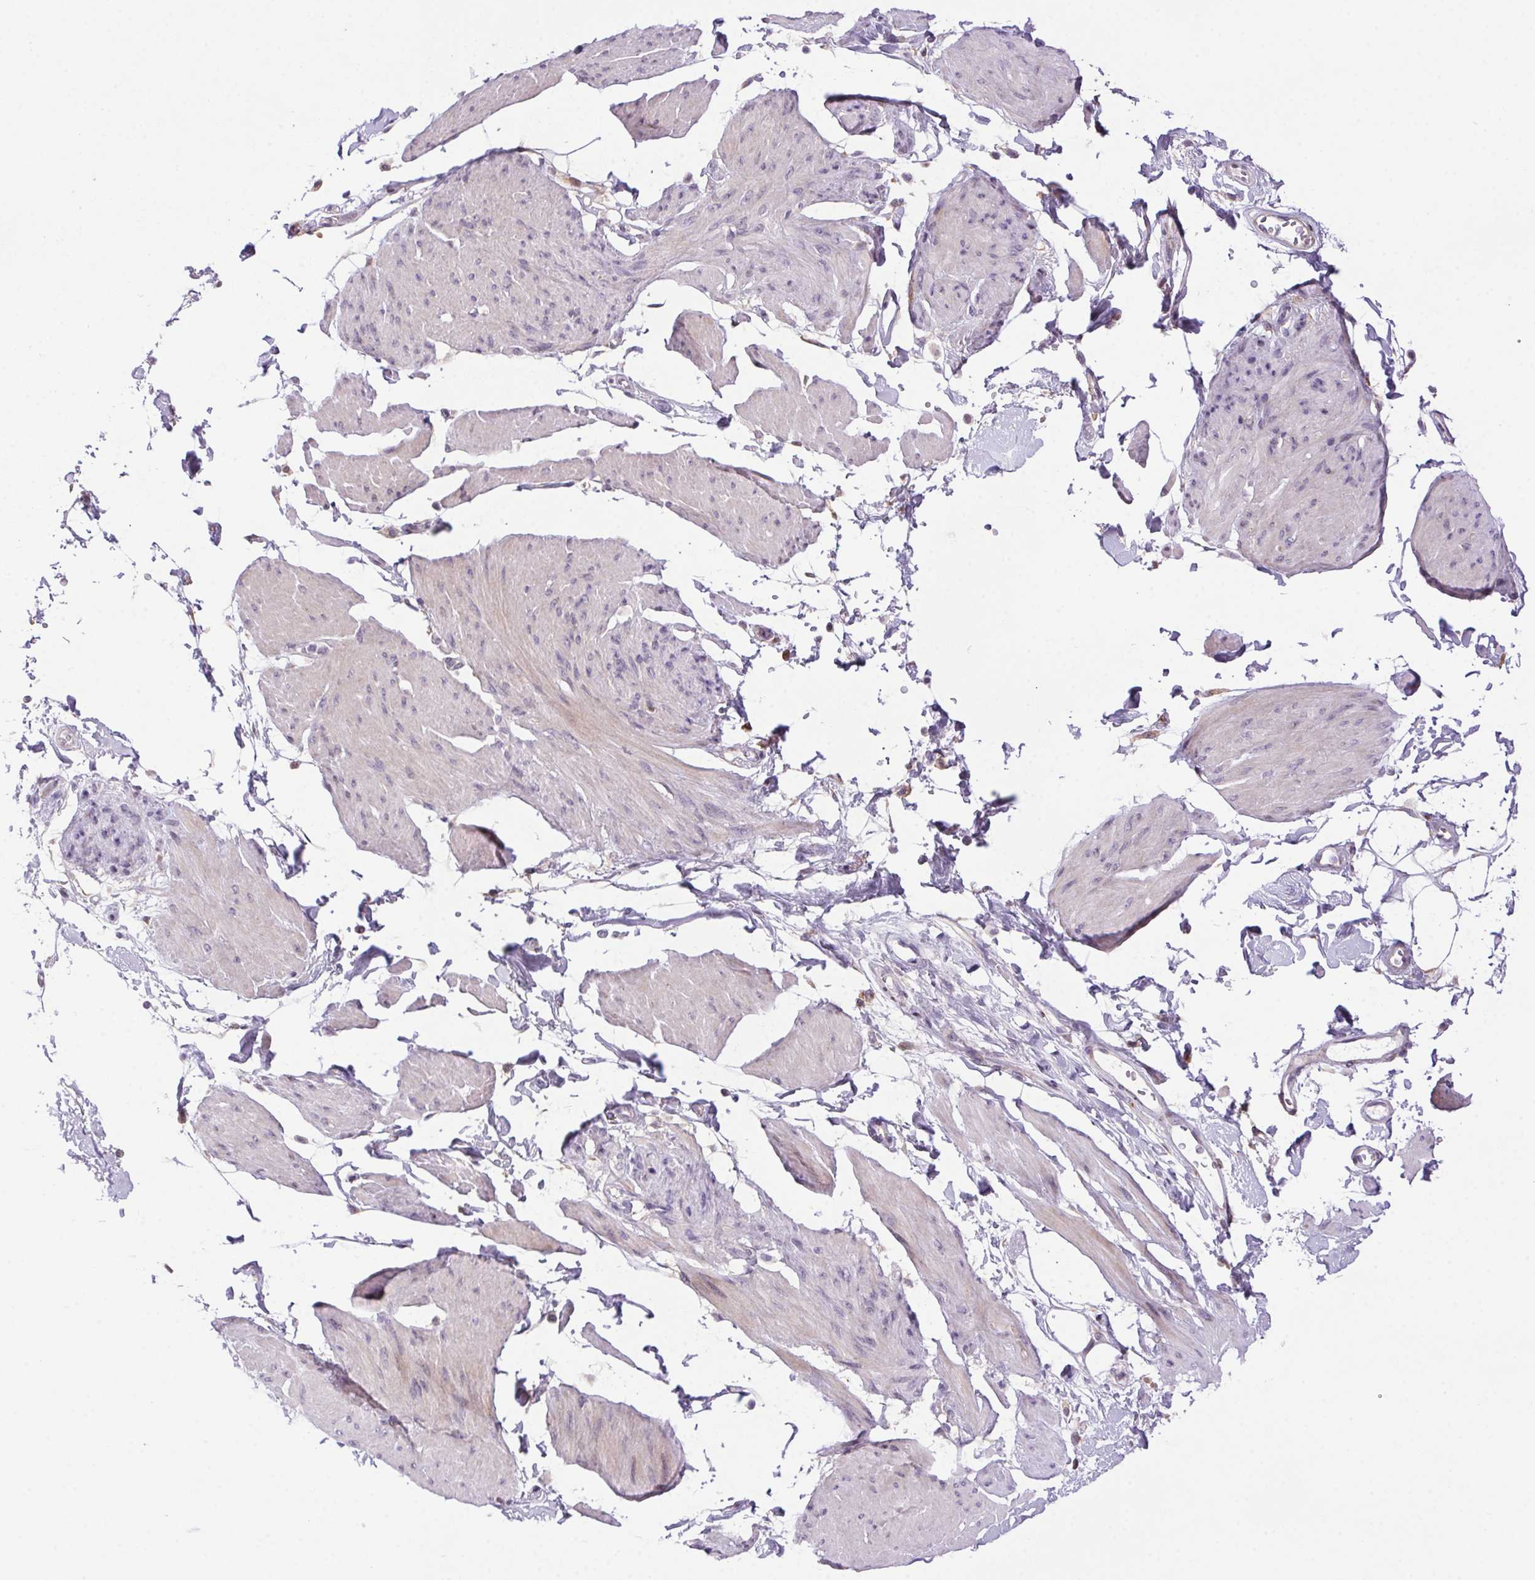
{"staining": {"intensity": "weak", "quantity": "<25%", "location": "cytoplasmic/membranous"}, "tissue": "smooth muscle", "cell_type": "Smooth muscle cells", "image_type": "normal", "snomed": [{"axis": "morphology", "description": "Normal tissue, NOS"}, {"axis": "topography", "description": "Adipose tissue"}, {"axis": "topography", "description": "Smooth muscle"}, {"axis": "topography", "description": "Peripheral nerve tissue"}], "caption": "This is an IHC image of unremarkable human smooth muscle. There is no positivity in smooth muscle cells.", "gene": "LRRTM1", "patient": {"sex": "male", "age": 83}}